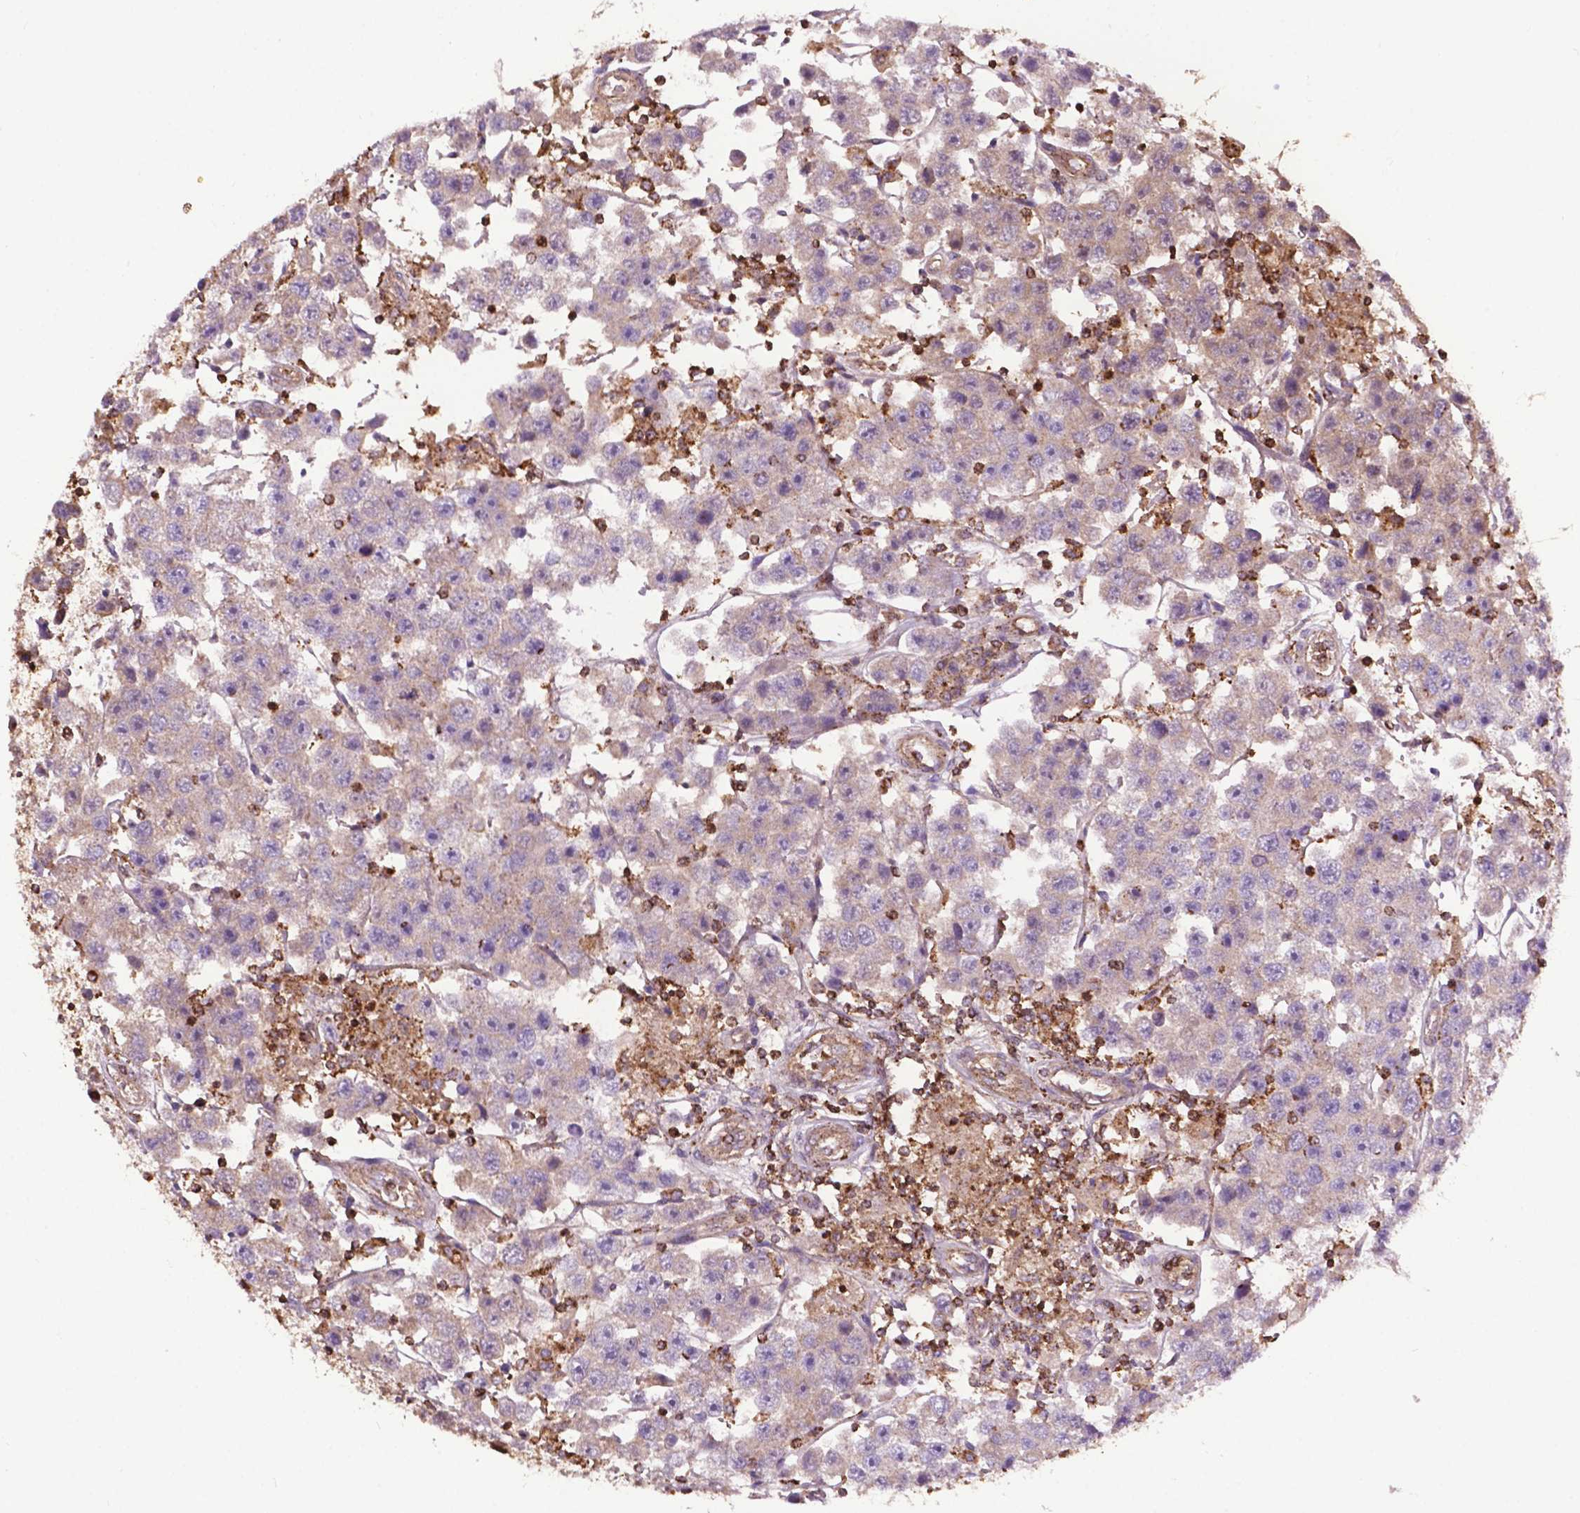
{"staining": {"intensity": "weak", "quantity": ">75%", "location": "cytoplasmic/membranous"}, "tissue": "testis cancer", "cell_type": "Tumor cells", "image_type": "cancer", "snomed": [{"axis": "morphology", "description": "Seminoma, NOS"}, {"axis": "topography", "description": "Testis"}], "caption": "Weak cytoplasmic/membranous positivity for a protein is appreciated in approximately >75% of tumor cells of testis seminoma using immunohistochemistry.", "gene": "CHMP4A", "patient": {"sex": "male", "age": 45}}